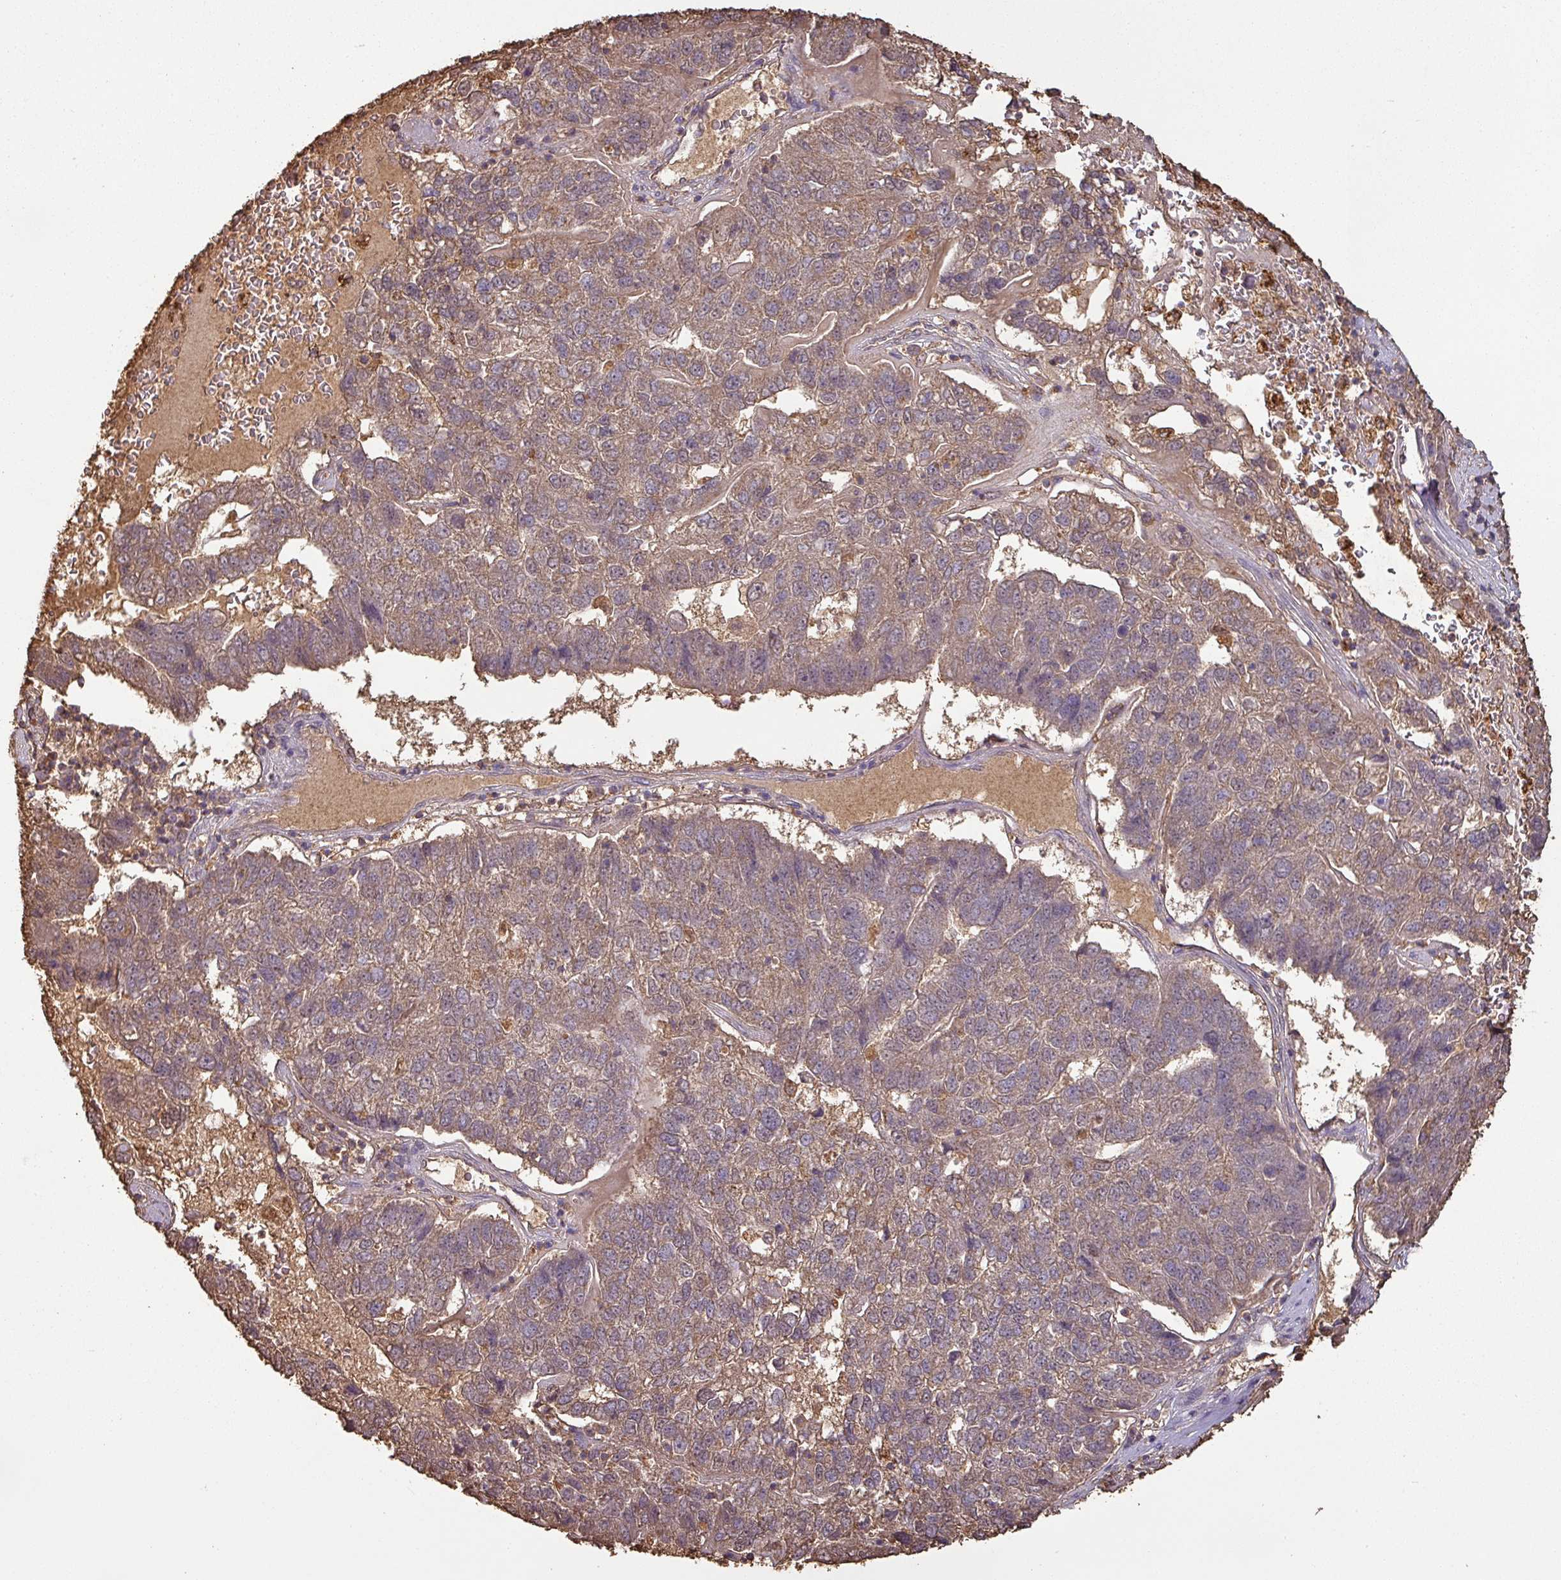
{"staining": {"intensity": "moderate", "quantity": "25%-75%", "location": "cytoplasmic/membranous"}, "tissue": "pancreatic cancer", "cell_type": "Tumor cells", "image_type": "cancer", "snomed": [{"axis": "morphology", "description": "Adenocarcinoma, NOS"}, {"axis": "topography", "description": "Pancreas"}], "caption": "A histopathology image of human adenocarcinoma (pancreatic) stained for a protein demonstrates moderate cytoplasmic/membranous brown staining in tumor cells.", "gene": "ATAT1", "patient": {"sex": "female", "age": 61}}